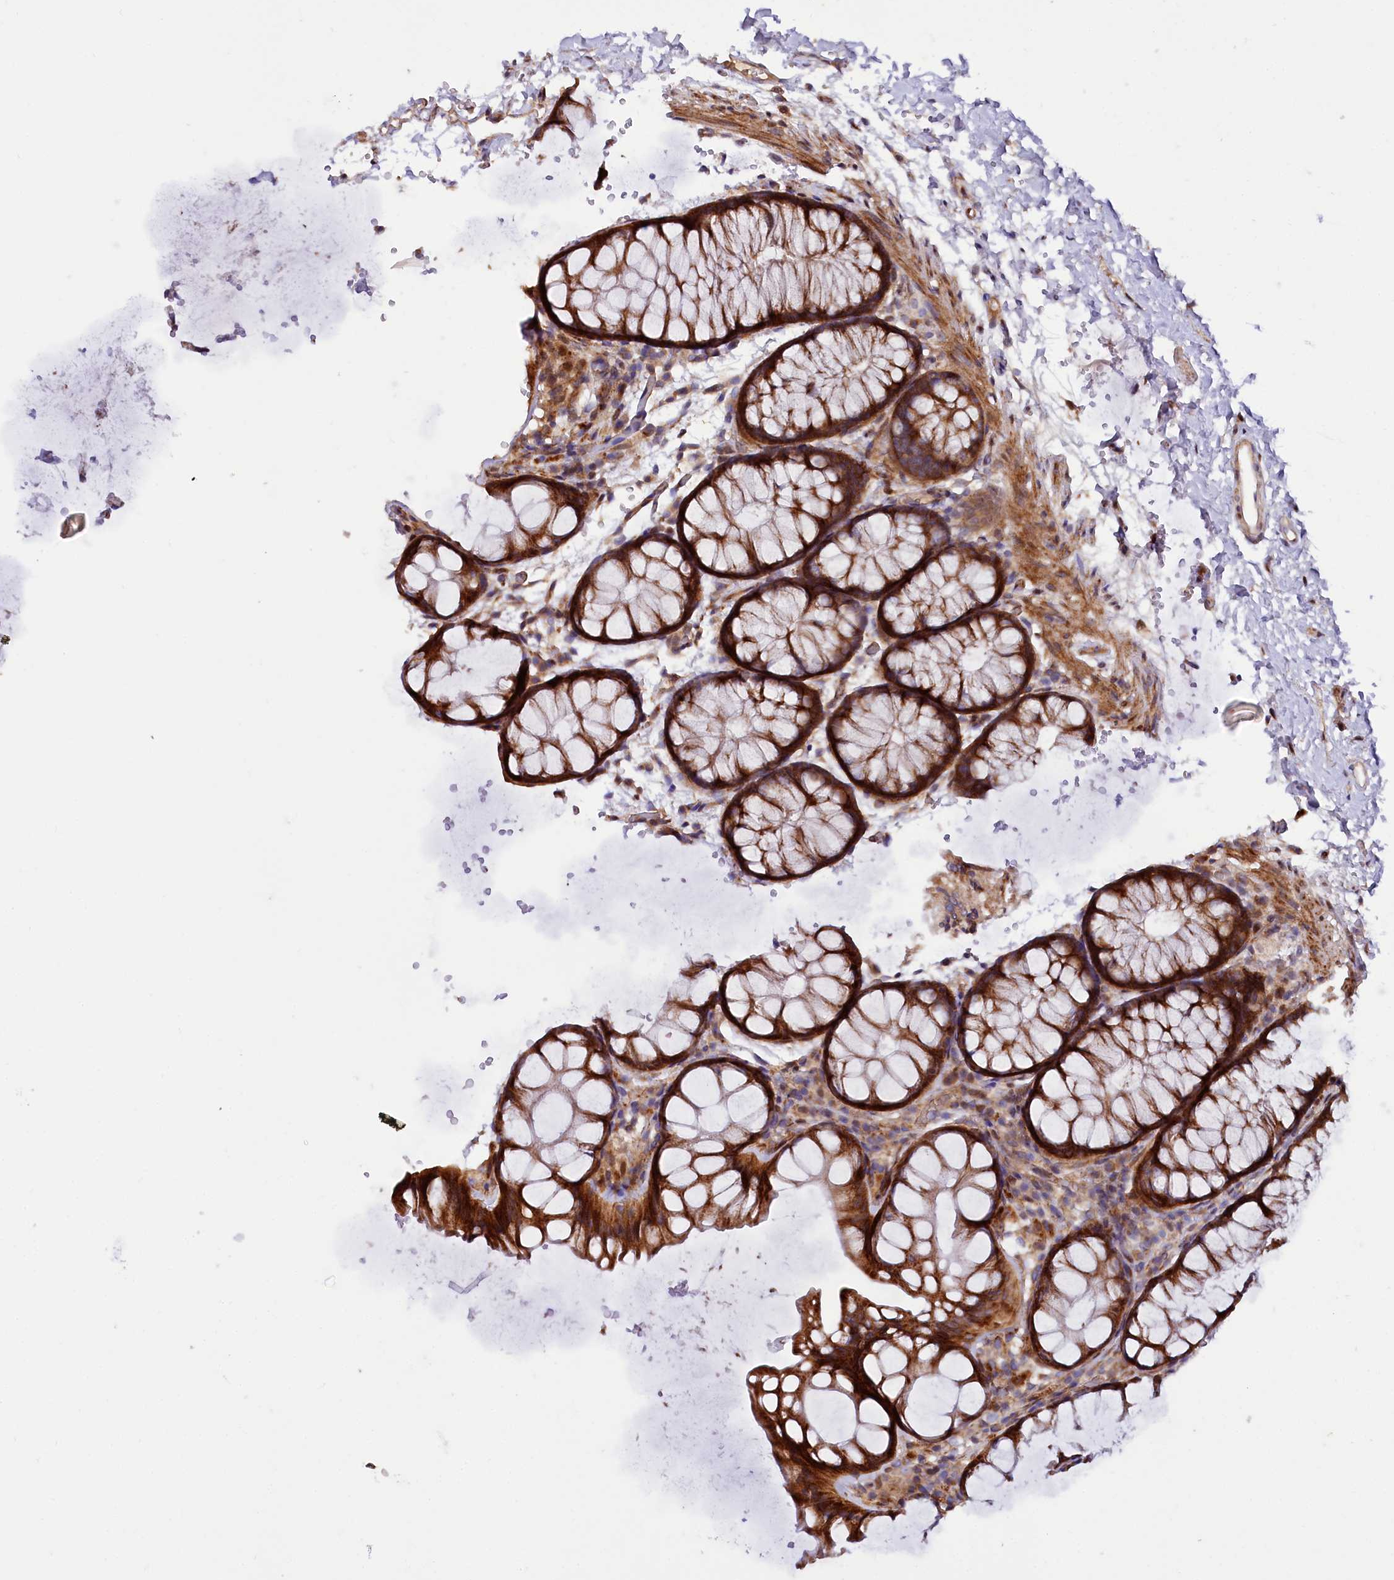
{"staining": {"intensity": "moderate", "quantity": ">75%", "location": "cytoplasmic/membranous"}, "tissue": "colon", "cell_type": "Endothelial cells", "image_type": "normal", "snomed": [{"axis": "morphology", "description": "Normal tissue, NOS"}, {"axis": "topography", "description": "Colon"}], "caption": "About >75% of endothelial cells in unremarkable human colon exhibit moderate cytoplasmic/membranous protein expression as visualized by brown immunohistochemical staining.", "gene": "PDZRN3", "patient": {"sex": "male", "age": 47}}